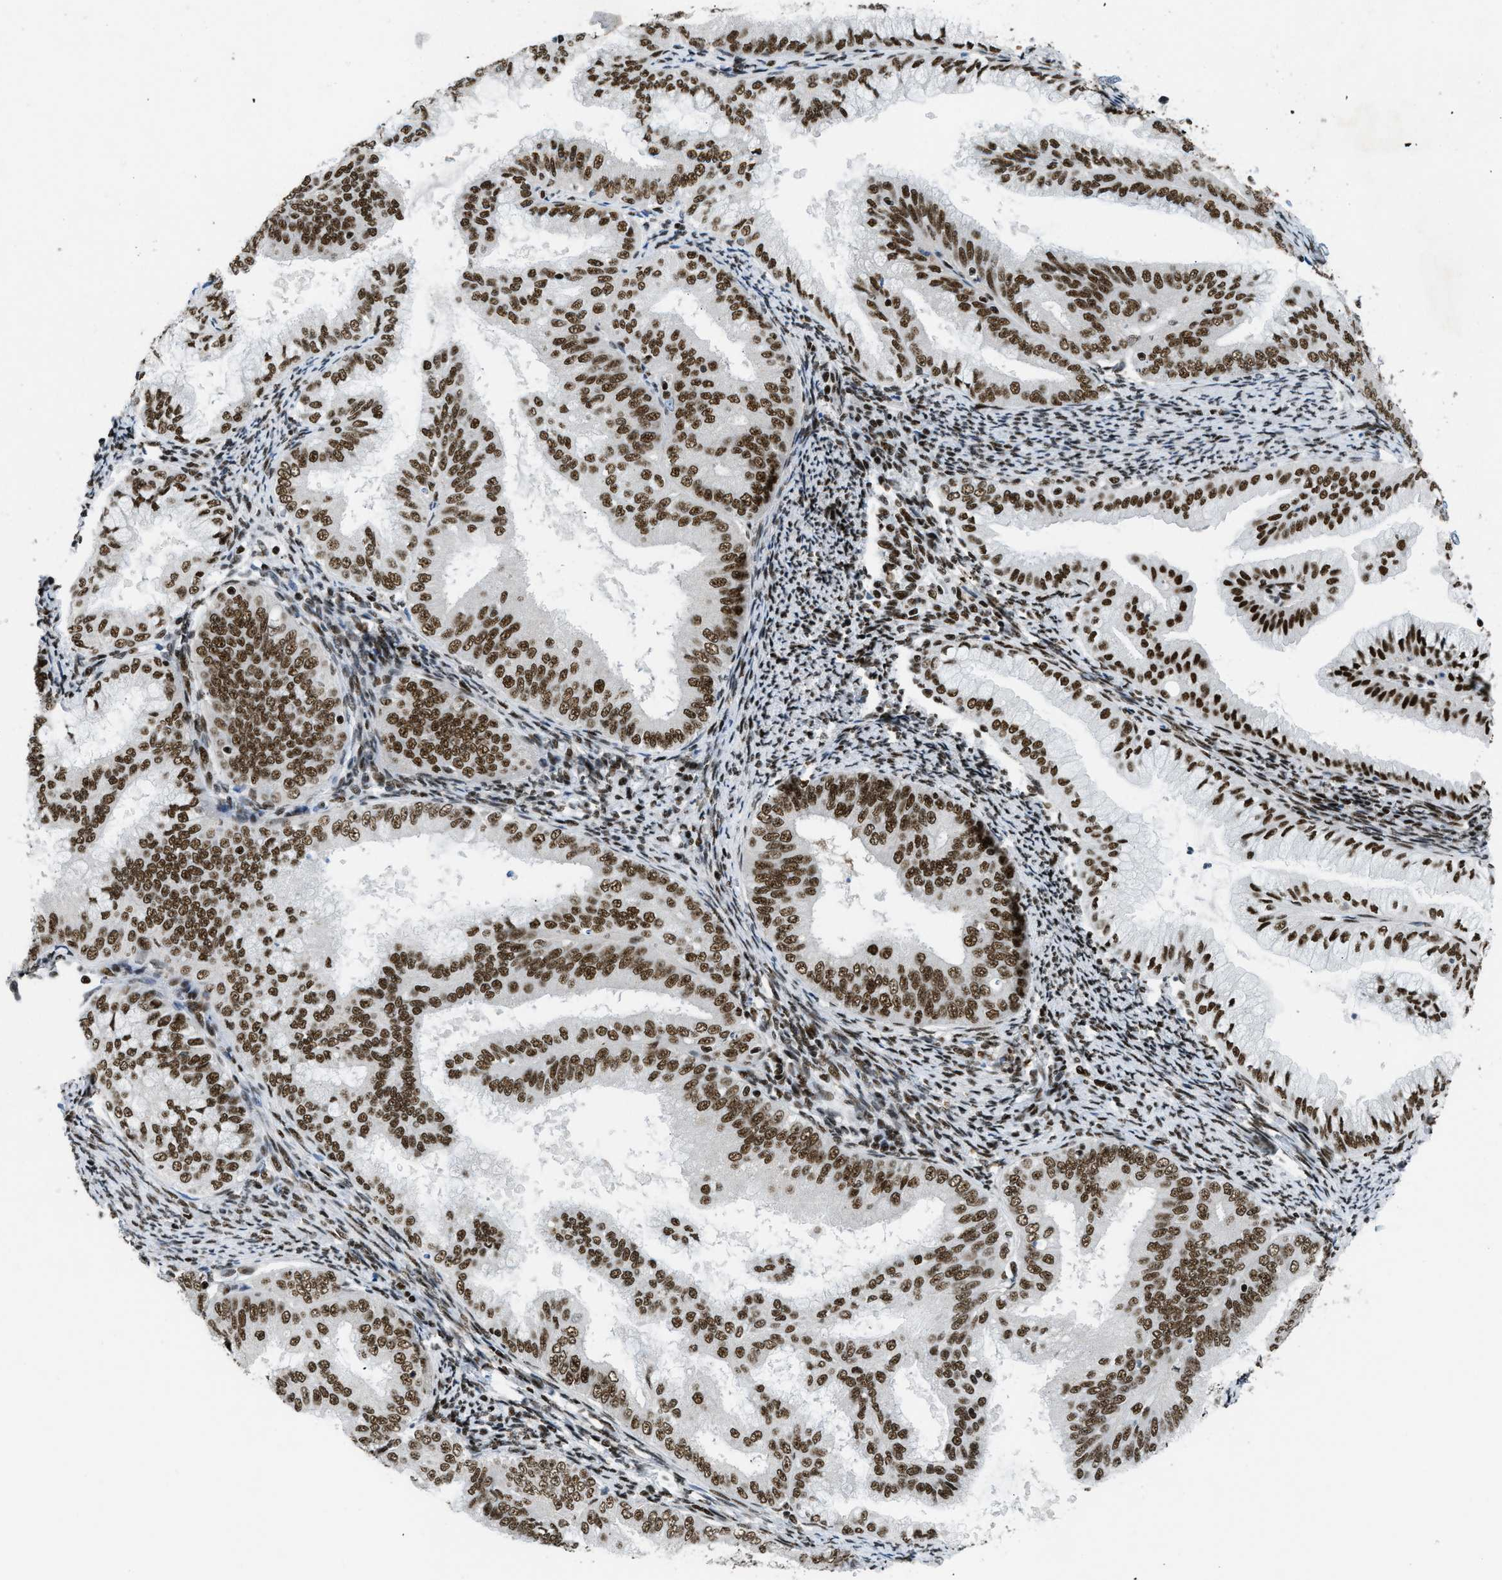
{"staining": {"intensity": "strong", "quantity": ">75%", "location": "nuclear"}, "tissue": "endometrial cancer", "cell_type": "Tumor cells", "image_type": "cancer", "snomed": [{"axis": "morphology", "description": "Adenocarcinoma, NOS"}, {"axis": "topography", "description": "Endometrium"}], "caption": "Immunohistochemical staining of human endometrial cancer reveals high levels of strong nuclear positivity in about >75% of tumor cells.", "gene": "SCAF4", "patient": {"sex": "female", "age": 63}}